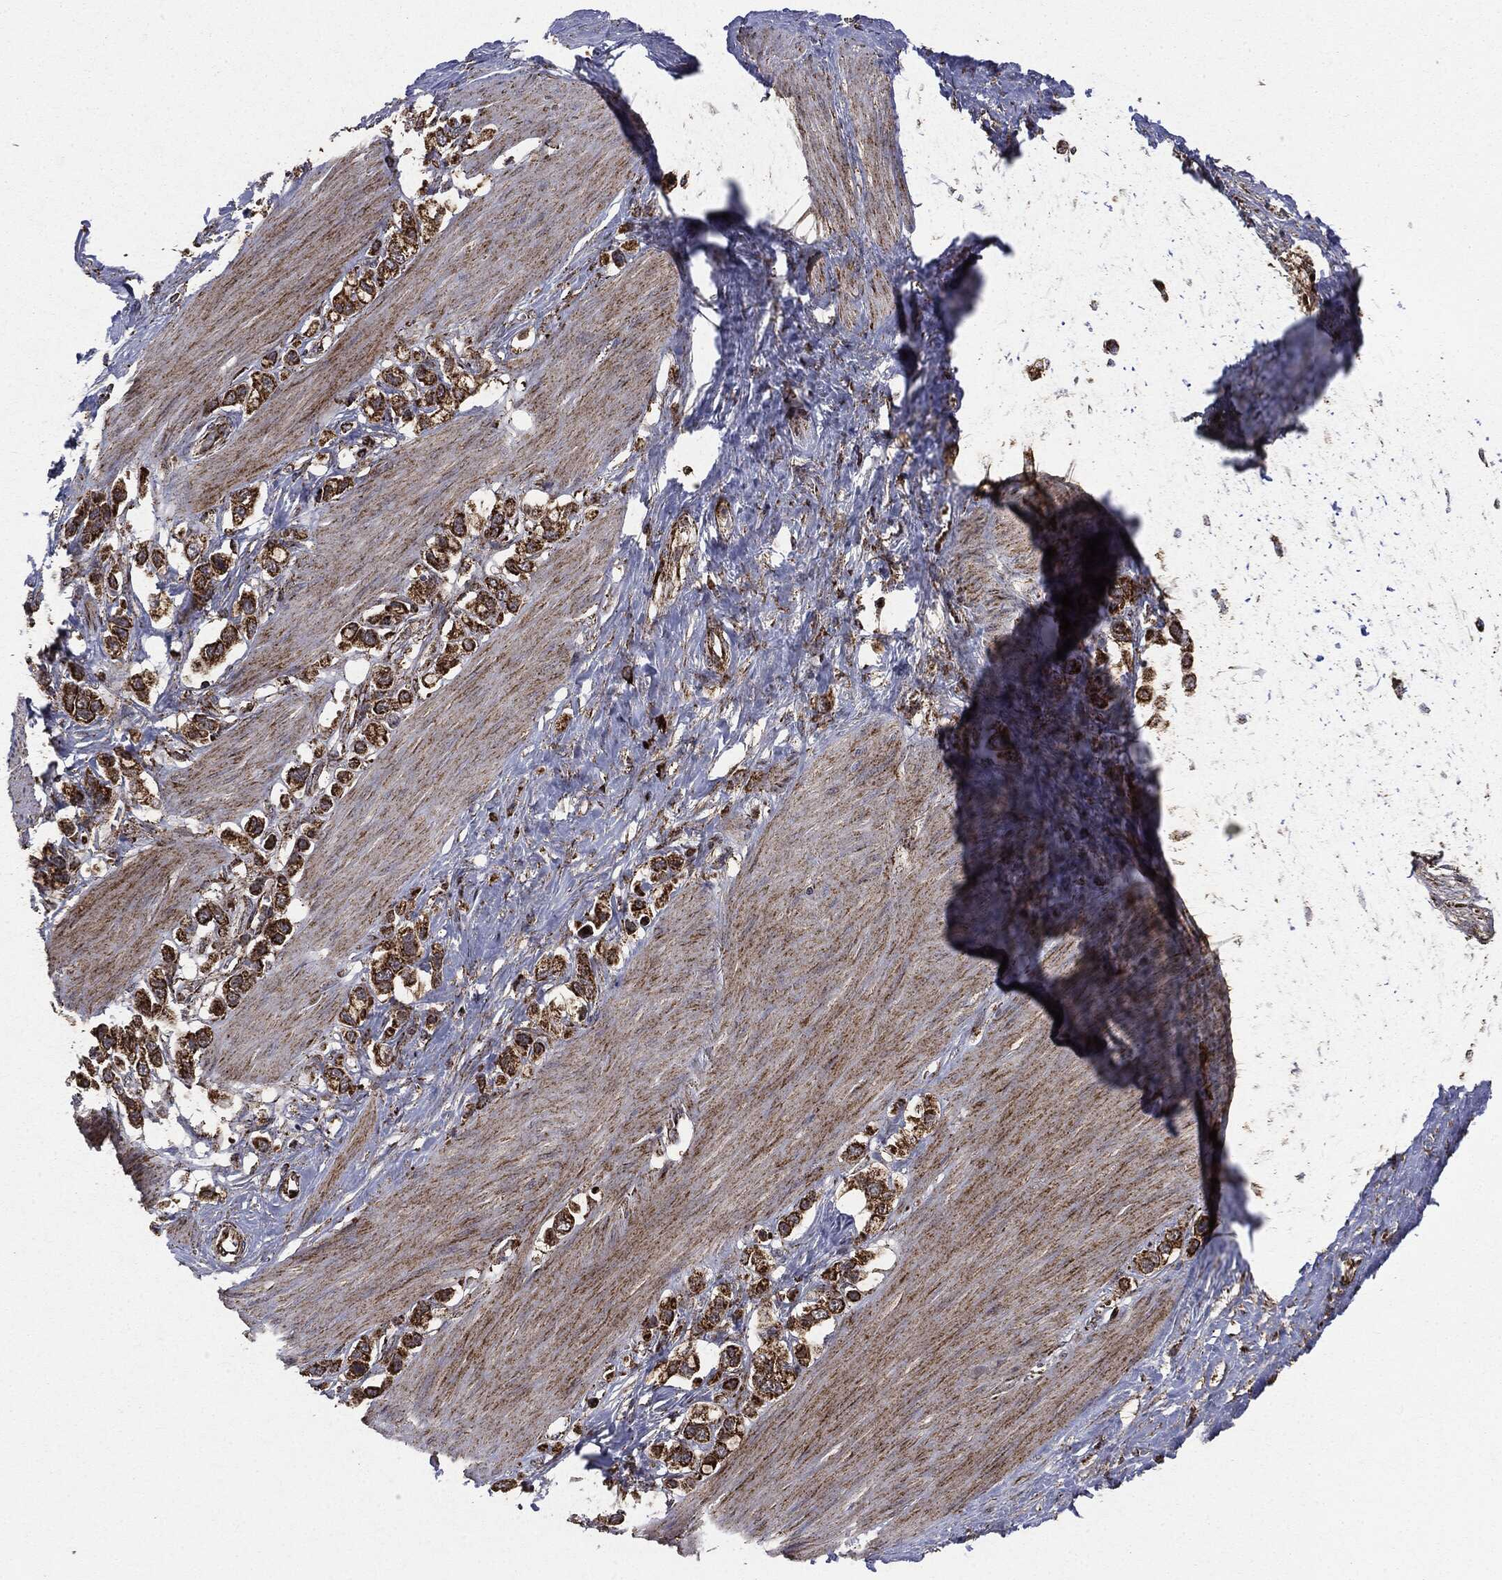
{"staining": {"intensity": "strong", "quantity": ">75%", "location": "cytoplasmic/membranous"}, "tissue": "stomach cancer", "cell_type": "Tumor cells", "image_type": "cancer", "snomed": [{"axis": "morphology", "description": "Normal tissue, NOS"}, {"axis": "morphology", "description": "Adenocarcinoma, NOS"}, {"axis": "morphology", "description": "Adenocarcinoma, High grade"}, {"axis": "topography", "description": "Stomach, upper"}, {"axis": "topography", "description": "Stomach"}], "caption": "About >75% of tumor cells in human stomach adenocarcinoma exhibit strong cytoplasmic/membranous protein staining as visualized by brown immunohistochemical staining.", "gene": "MAP2K1", "patient": {"sex": "female", "age": 65}}